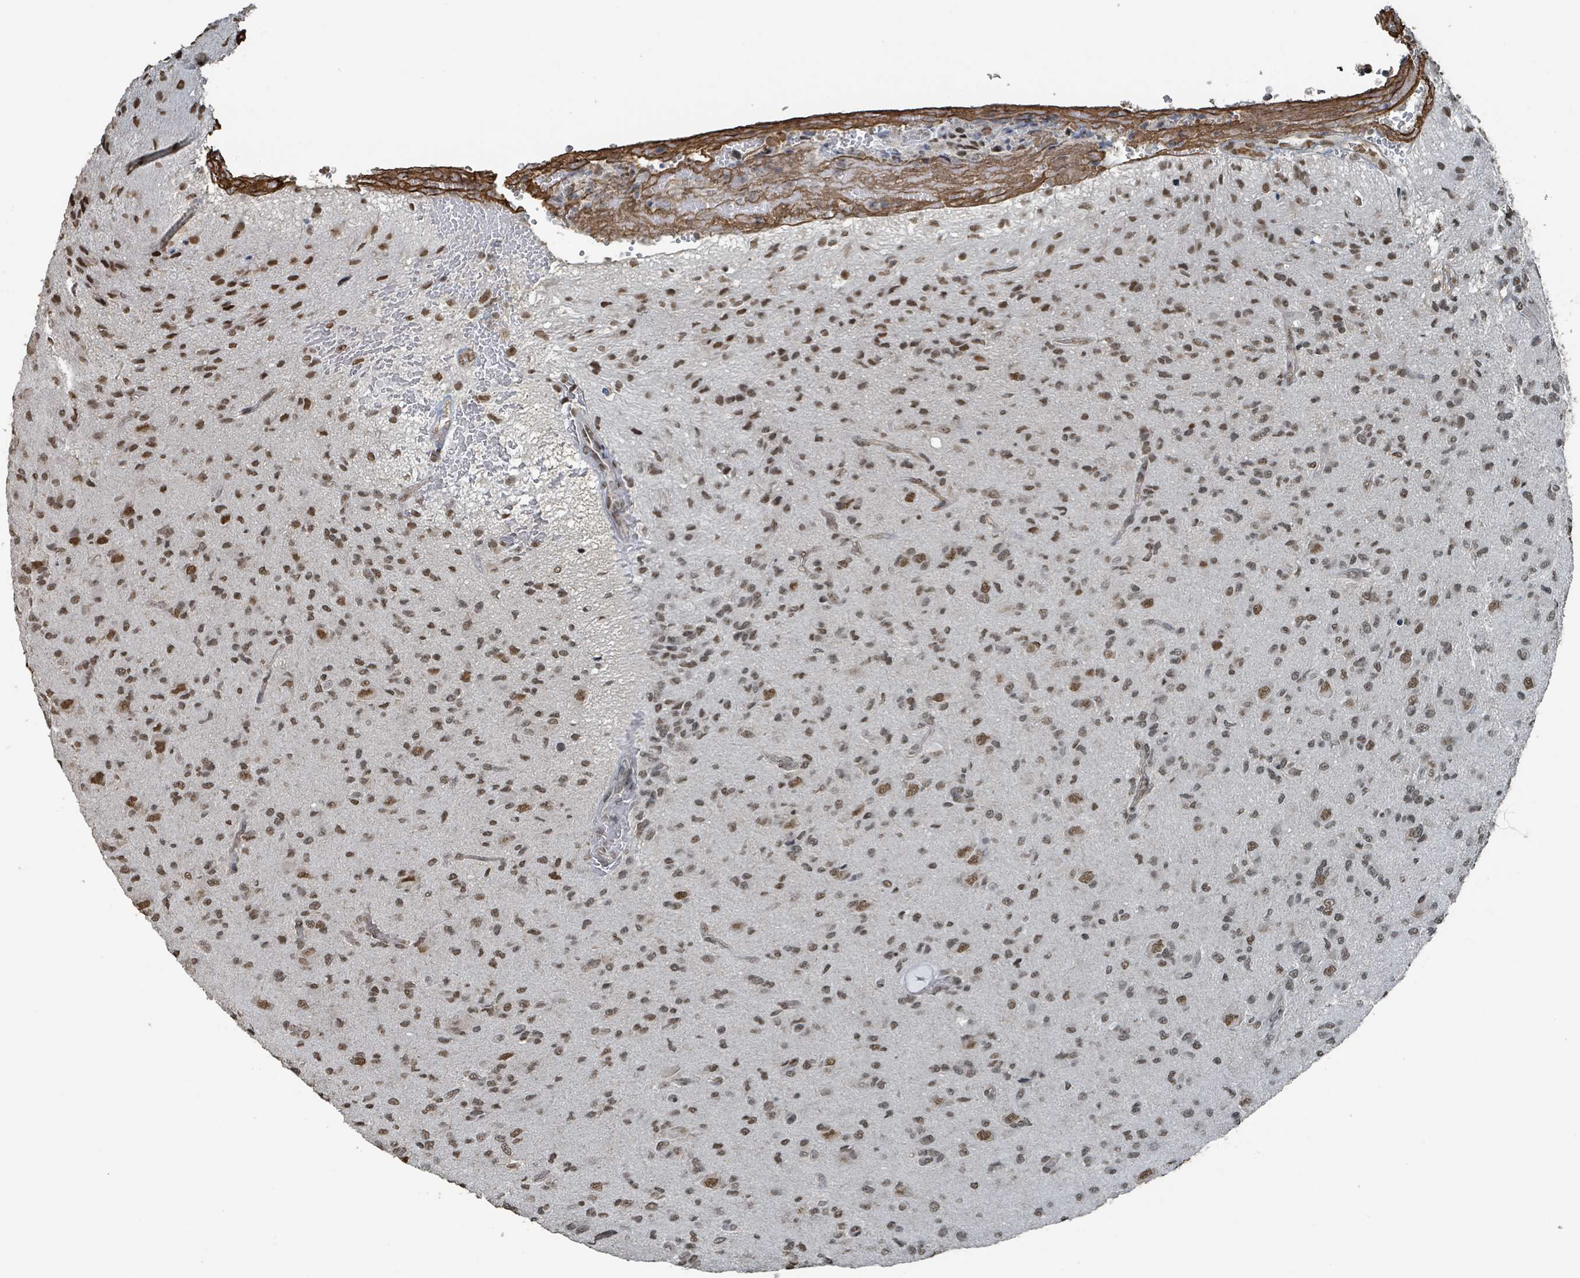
{"staining": {"intensity": "moderate", "quantity": ">75%", "location": "nuclear"}, "tissue": "glioma", "cell_type": "Tumor cells", "image_type": "cancer", "snomed": [{"axis": "morphology", "description": "Glioma, malignant, High grade"}, {"axis": "topography", "description": "Brain"}], "caption": "Malignant glioma (high-grade) tissue reveals moderate nuclear expression in approximately >75% of tumor cells, visualized by immunohistochemistry.", "gene": "PHIP", "patient": {"sex": "male", "age": 36}}